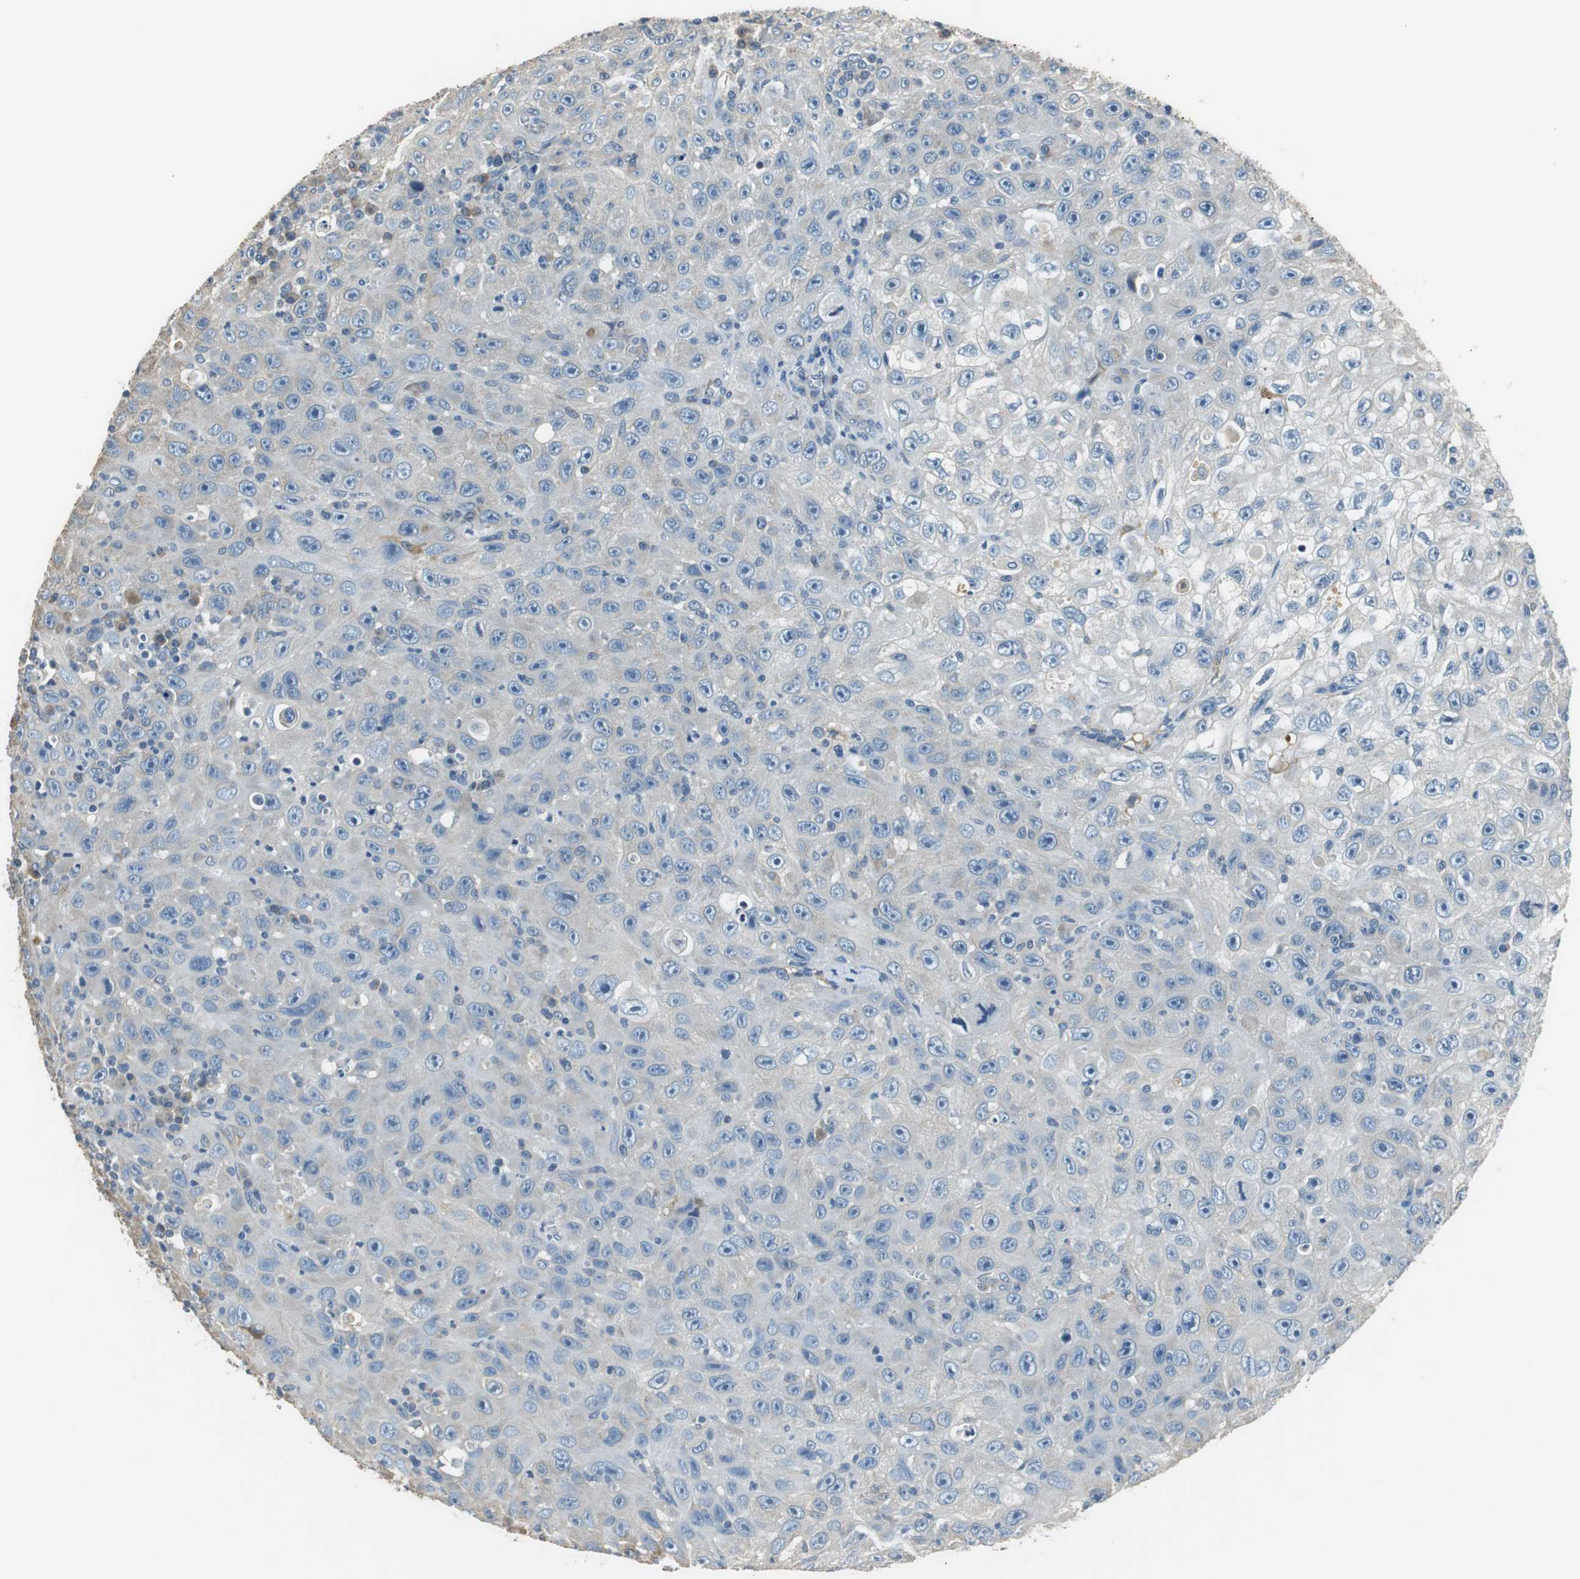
{"staining": {"intensity": "weak", "quantity": "<25%", "location": "cytoplasmic/membranous"}, "tissue": "skin cancer", "cell_type": "Tumor cells", "image_type": "cancer", "snomed": [{"axis": "morphology", "description": "Squamous cell carcinoma, NOS"}, {"axis": "topography", "description": "Skin"}], "caption": "Skin squamous cell carcinoma stained for a protein using immunohistochemistry (IHC) demonstrates no expression tumor cells.", "gene": "ALDH4A1", "patient": {"sex": "male", "age": 75}}